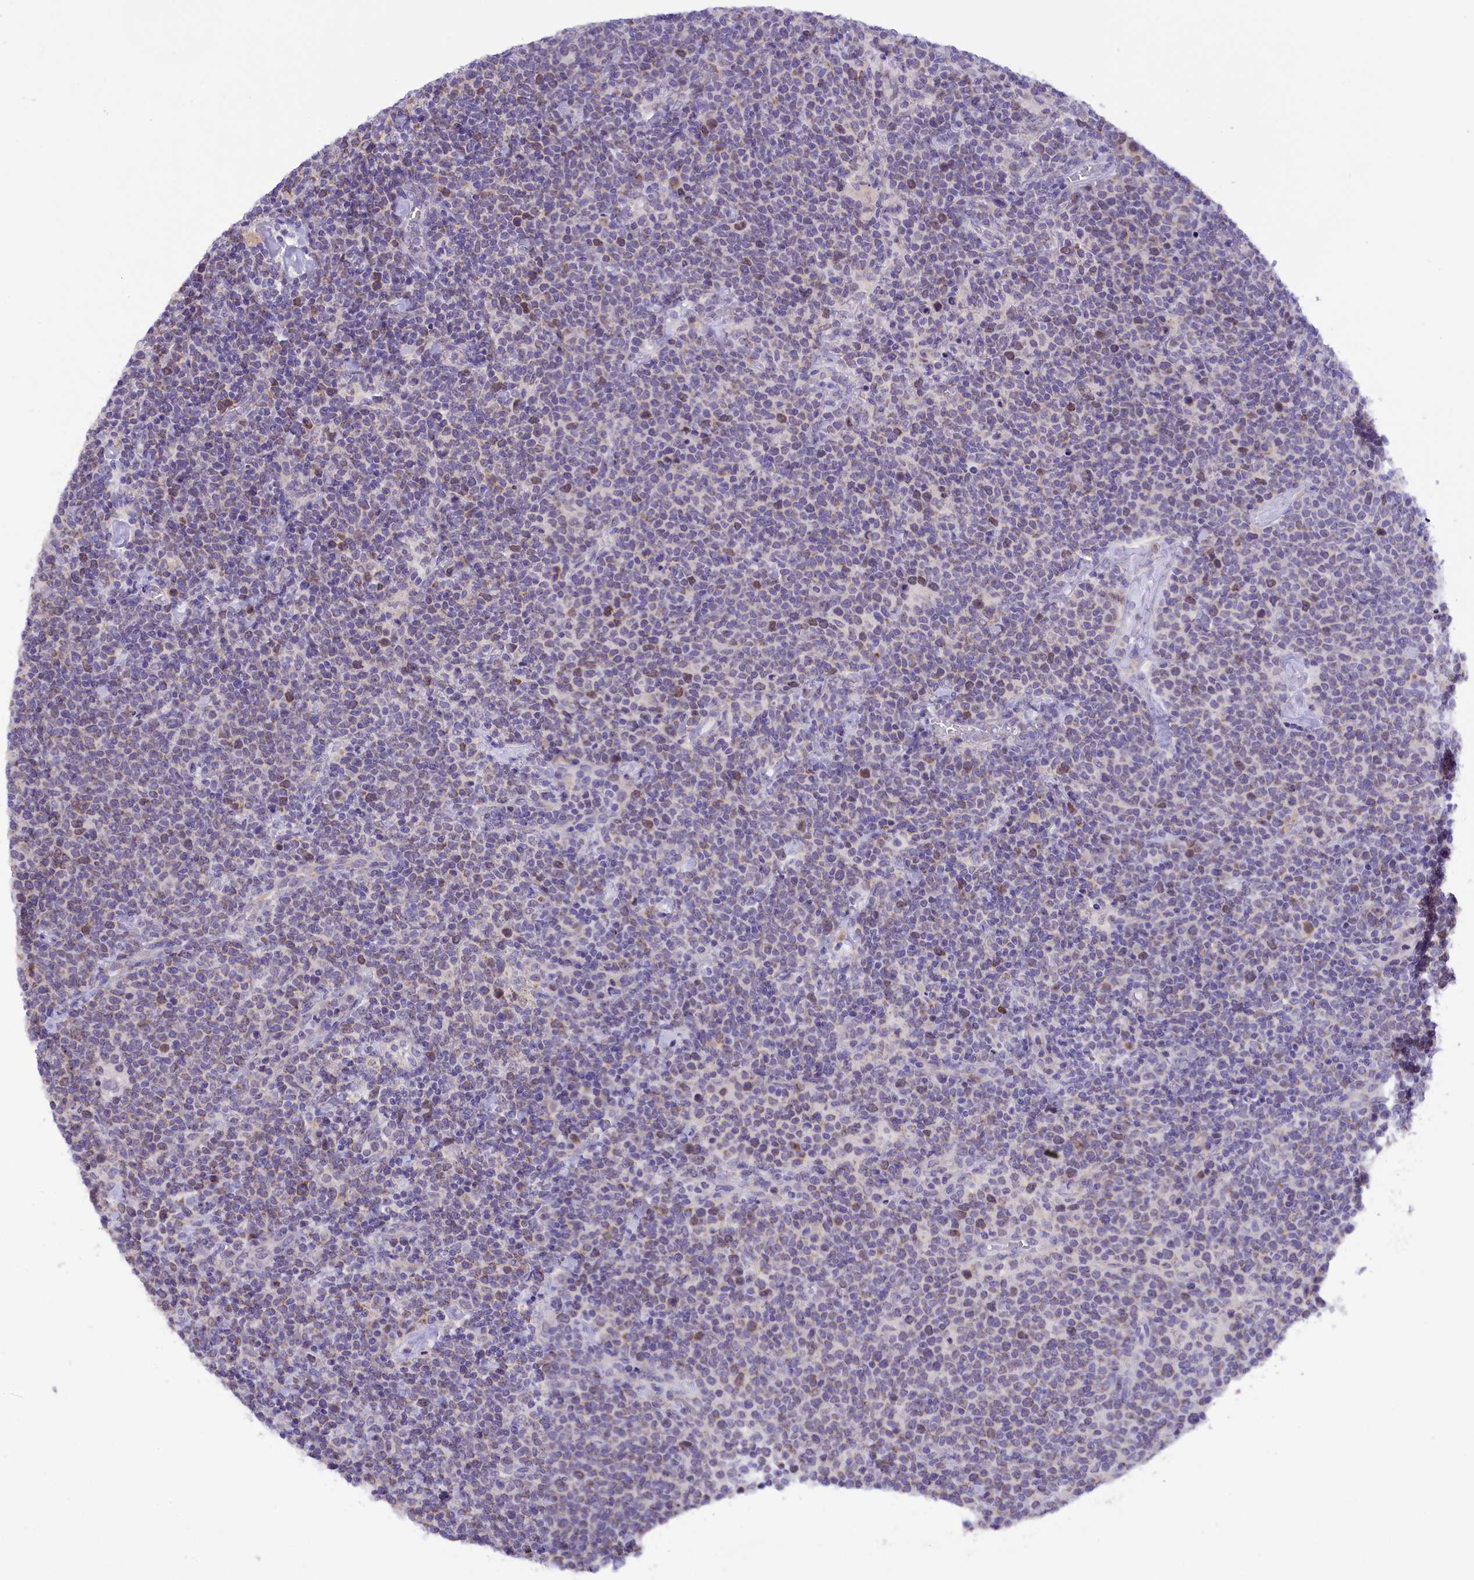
{"staining": {"intensity": "negative", "quantity": "none", "location": "none"}, "tissue": "lymphoma", "cell_type": "Tumor cells", "image_type": "cancer", "snomed": [{"axis": "morphology", "description": "Malignant lymphoma, non-Hodgkin's type, High grade"}, {"axis": "topography", "description": "Lymph node"}], "caption": "Malignant lymphoma, non-Hodgkin's type (high-grade) stained for a protein using immunohistochemistry displays no staining tumor cells.", "gene": "PKIA", "patient": {"sex": "male", "age": 61}}